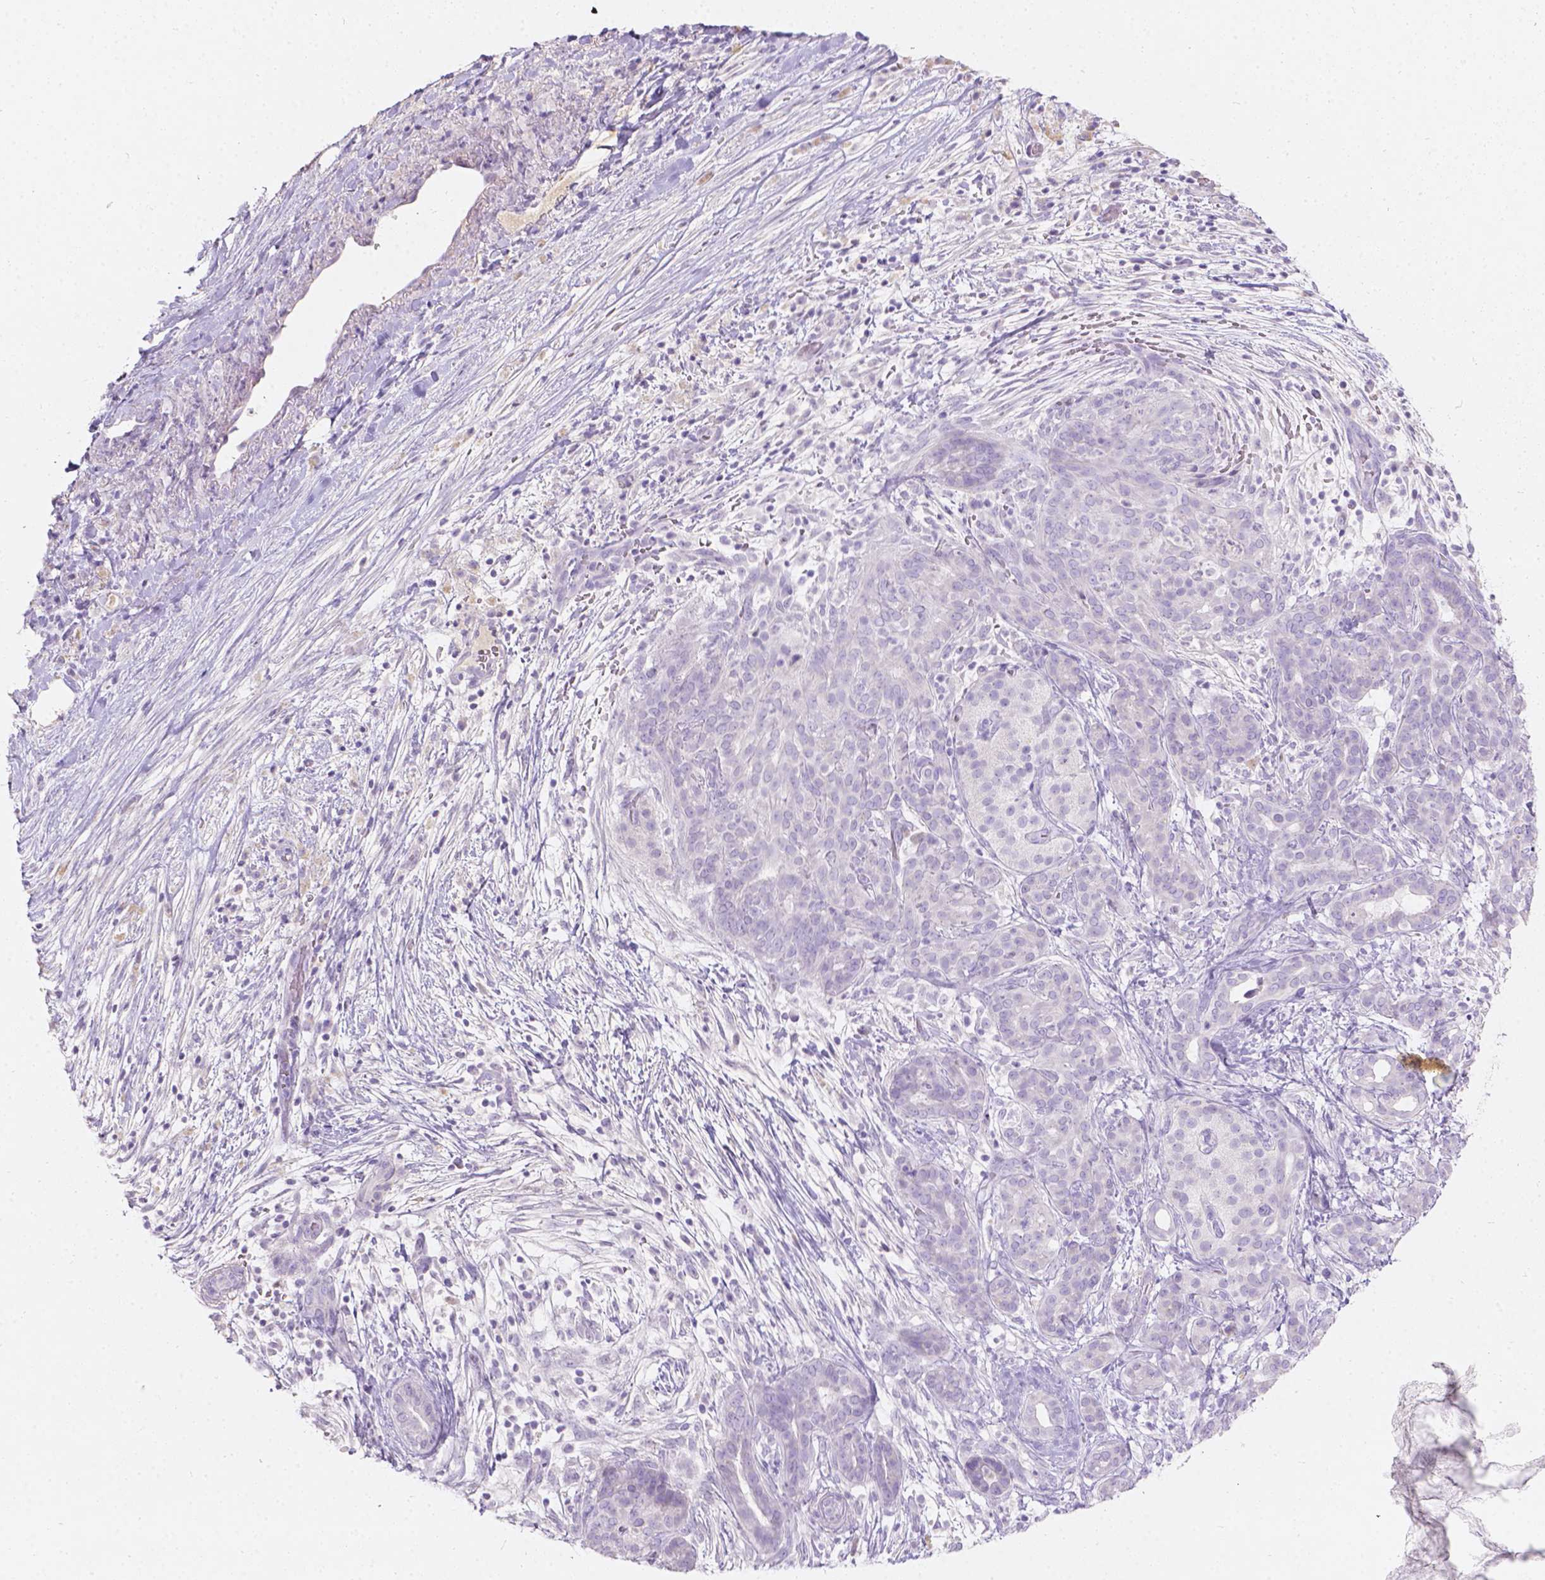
{"staining": {"intensity": "negative", "quantity": "none", "location": "none"}, "tissue": "pancreatic cancer", "cell_type": "Tumor cells", "image_type": "cancer", "snomed": [{"axis": "morphology", "description": "Adenocarcinoma, NOS"}, {"axis": "topography", "description": "Pancreas"}], "caption": "The micrograph shows no significant staining in tumor cells of pancreatic adenocarcinoma.", "gene": "GAL3ST2", "patient": {"sex": "male", "age": 44}}